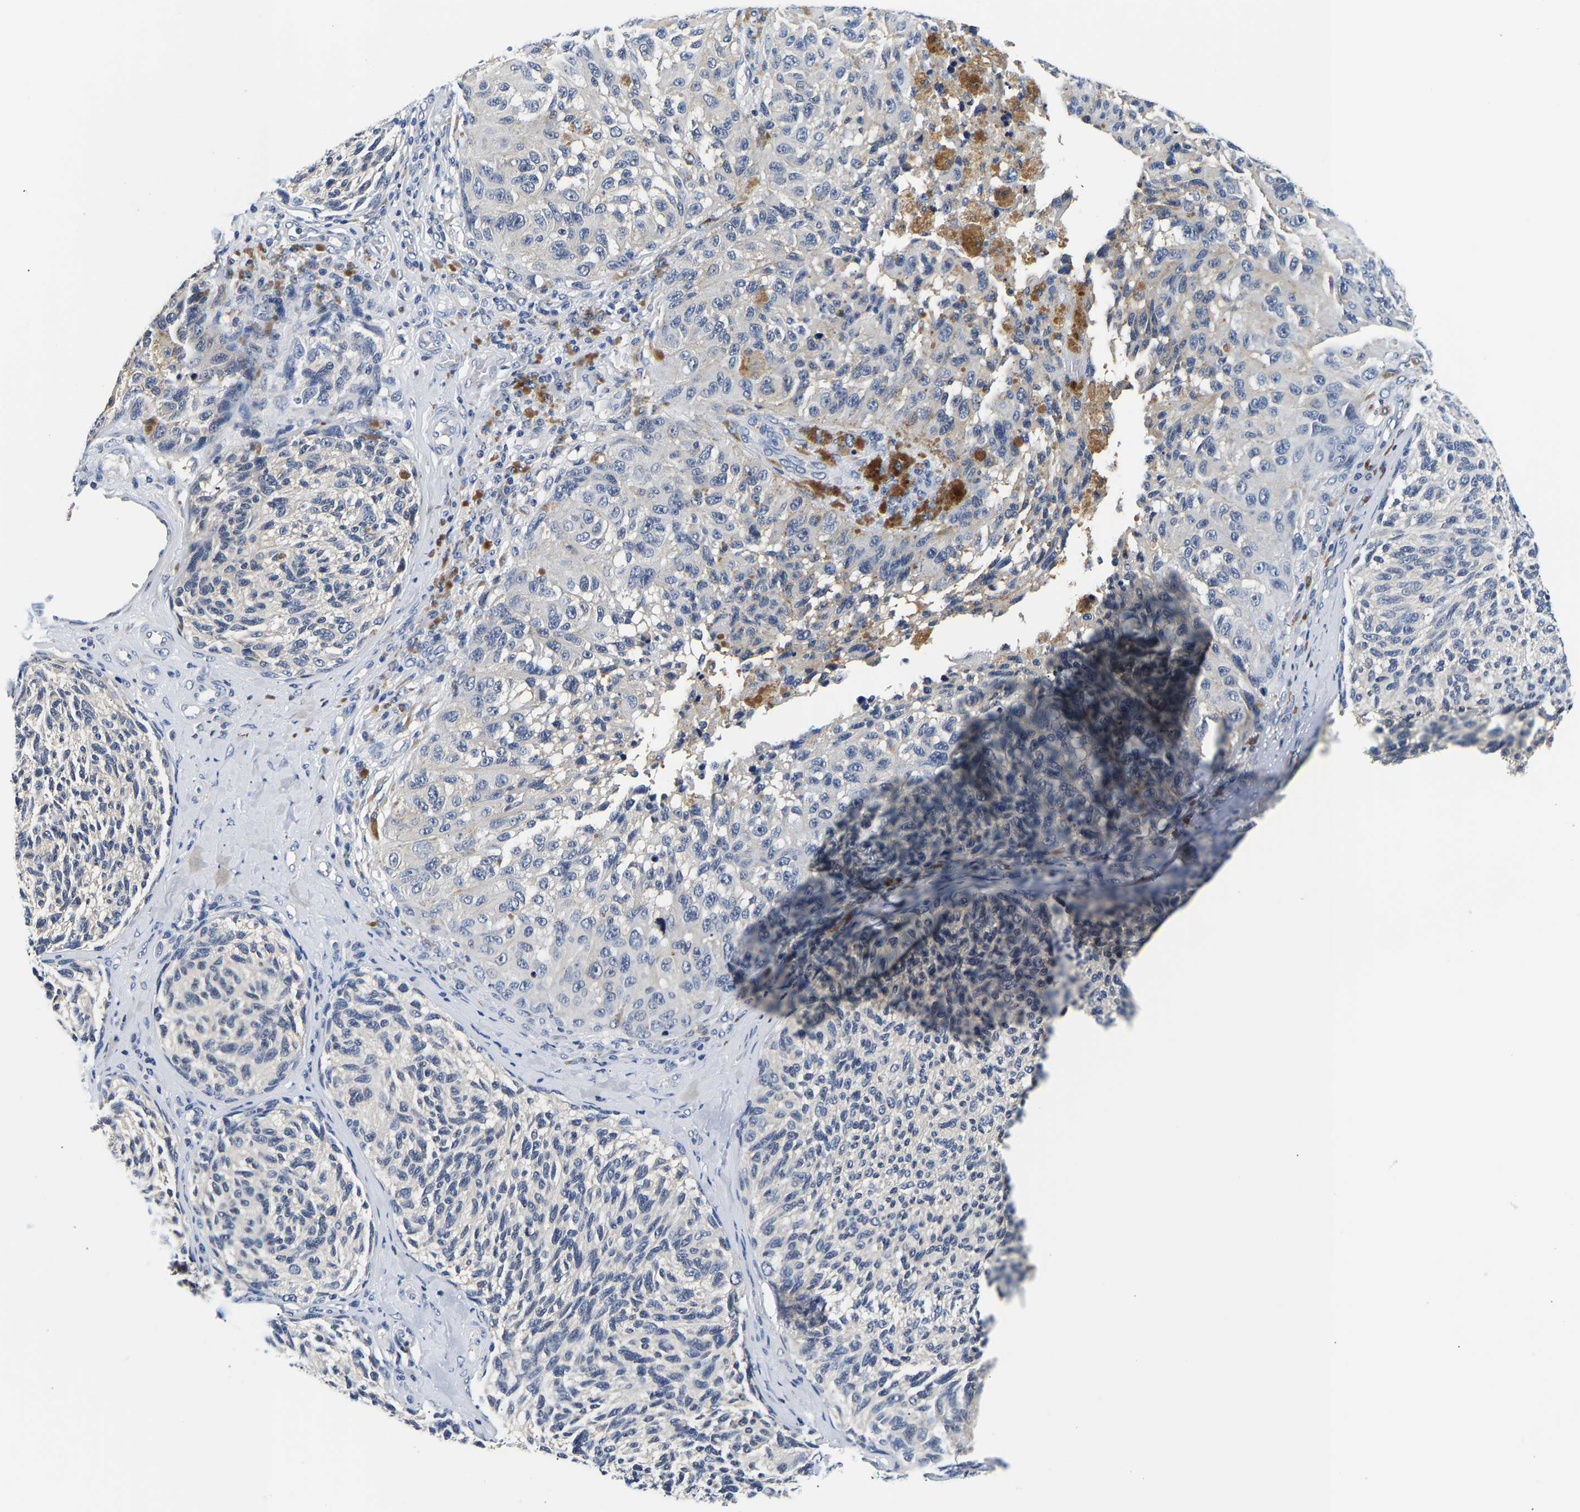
{"staining": {"intensity": "negative", "quantity": "none", "location": "none"}, "tissue": "melanoma", "cell_type": "Tumor cells", "image_type": "cancer", "snomed": [{"axis": "morphology", "description": "Malignant melanoma, NOS"}, {"axis": "topography", "description": "Skin"}], "caption": "Tumor cells are negative for protein expression in human malignant melanoma.", "gene": "UCHL3", "patient": {"sex": "female", "age": 73}}